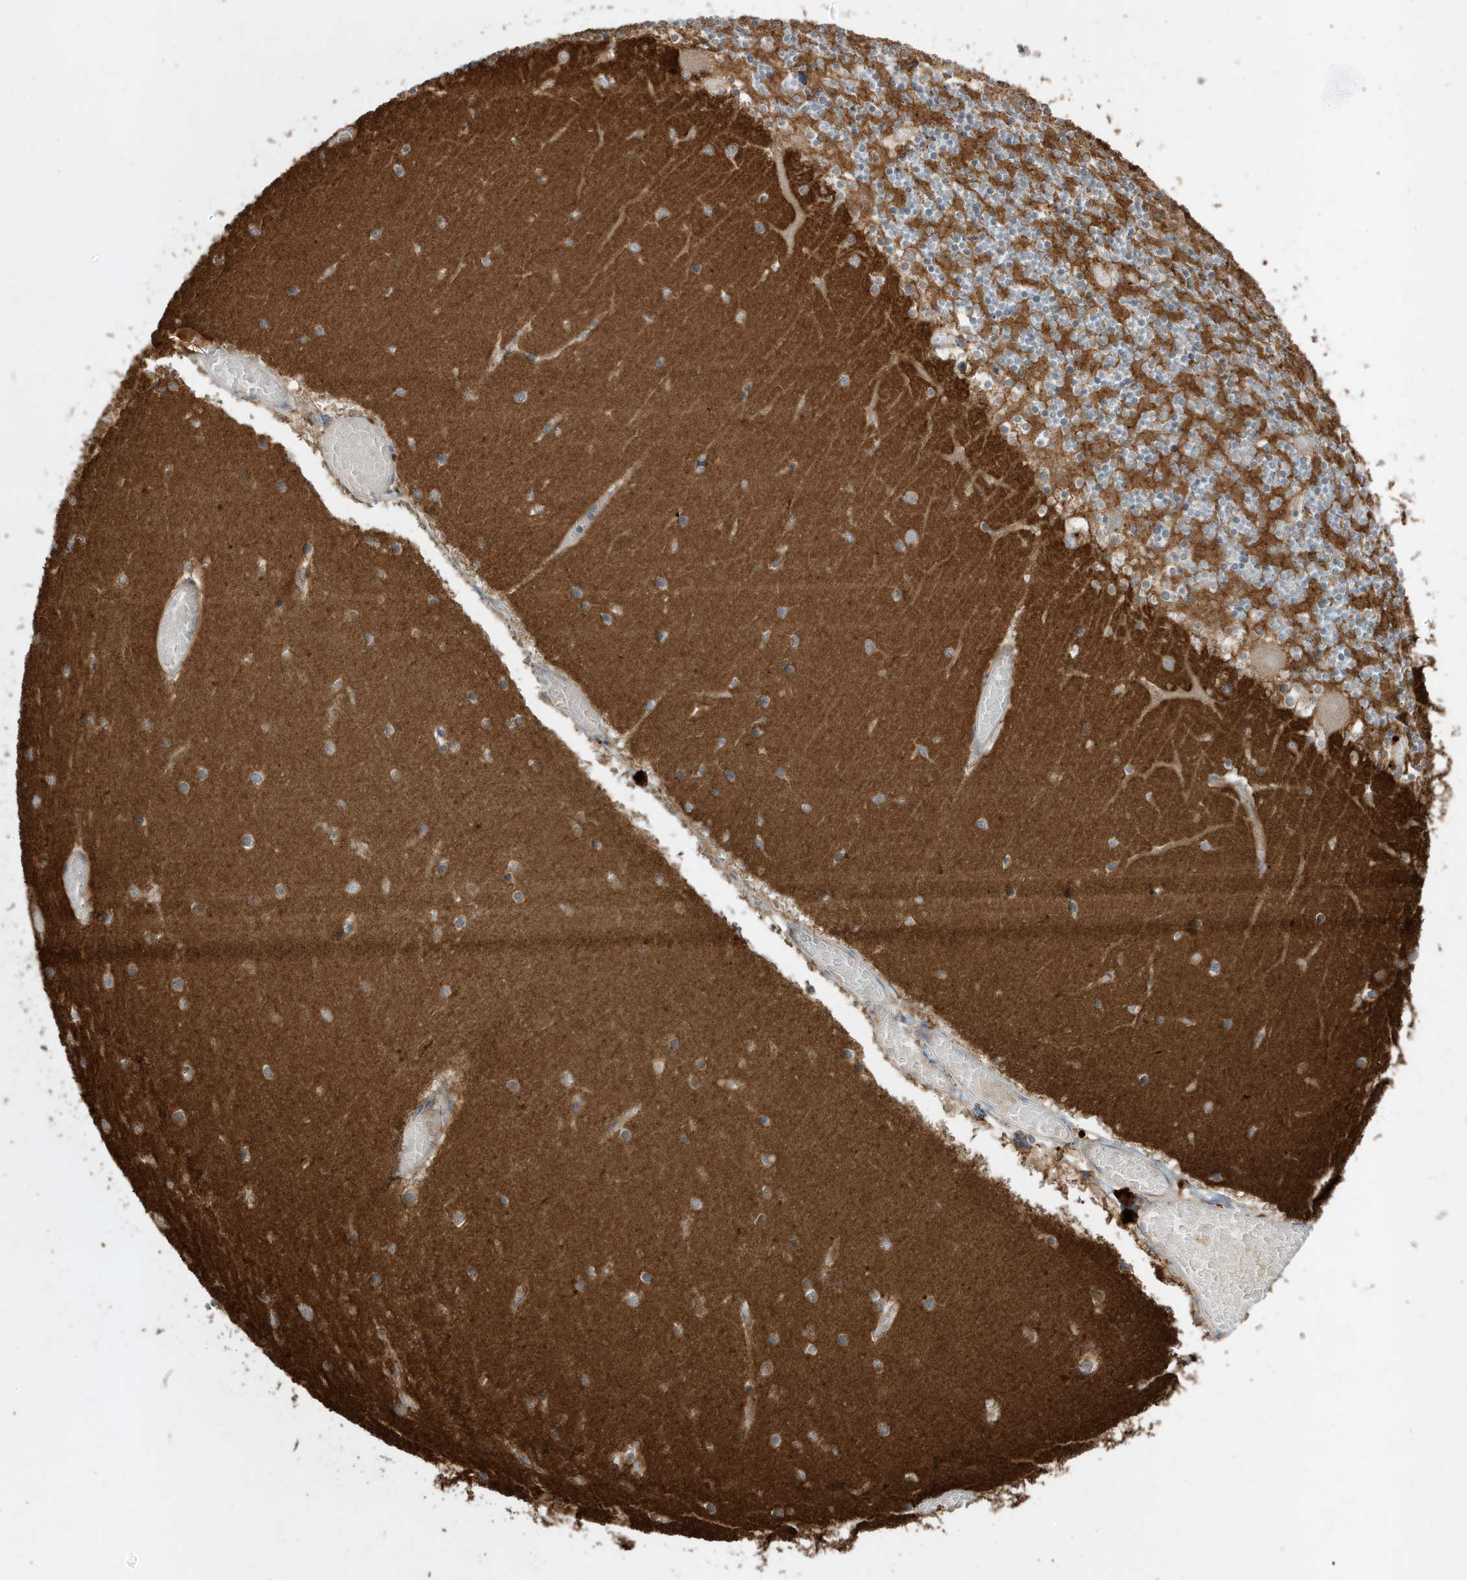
{"staining": {"intensity": "moderate", "quantity": "25%-75%", "location": "cytoplasmic/membranous"}, "tissue": "cerebellum", "cell_type": "Cells in granular layer", "image_type": "normal", "snomed": [{"axis": "morphology", "description": "Normal tissue, NOS"}, {"axis": "topography", "description": "Cerebellum"}], "caption": "IHC histopathology image of normal cerebellum: cerebellum stained using immunohistochemistry exhibits medium levels of moderate protein expression localized specifically in the cytoplasmic/membranous of cells in granular layer, appearing as a cytoplasmic/membranous brown color.", "gene": "ABTB1", "patient": {"sex": "female", "age": 28}}